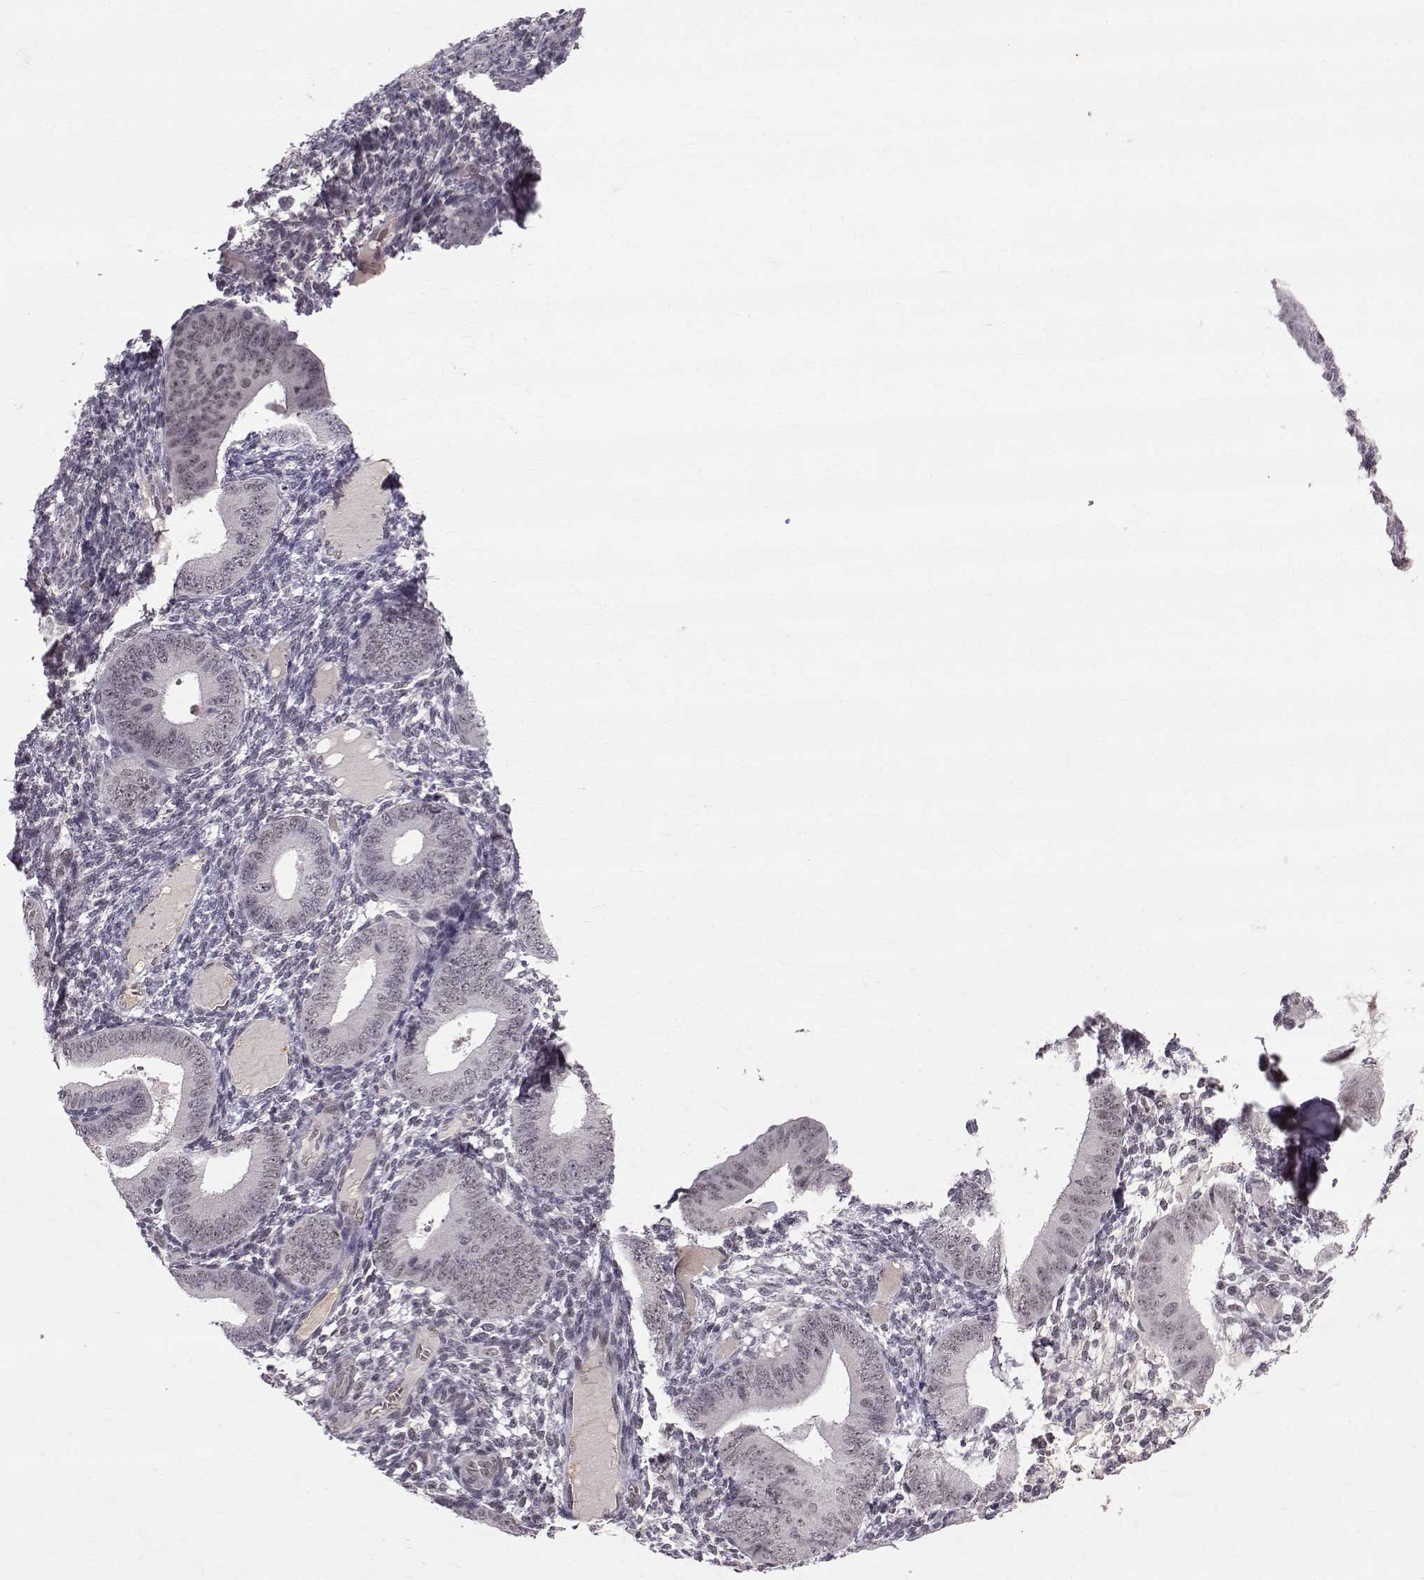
{"staining": {"intensity": "negative", "quantity": "none", "location": "none"}, "tissue": "endometrium", "cell_type": "Cells in endometrial stroma", "image_type": "normal", "snomed": [{"axis": "morphology", "description": "Normal tissue, NOS"}, {"axis": "topography", "description": "Endometrium"}], "caption": "This is an immunohistochemistry (IHC) histopathology image of benign endometrium. There is no staining in cells in endometrial stroma.", "gene": "RPP38", "patient": {"sex": "female", "age": 39}}